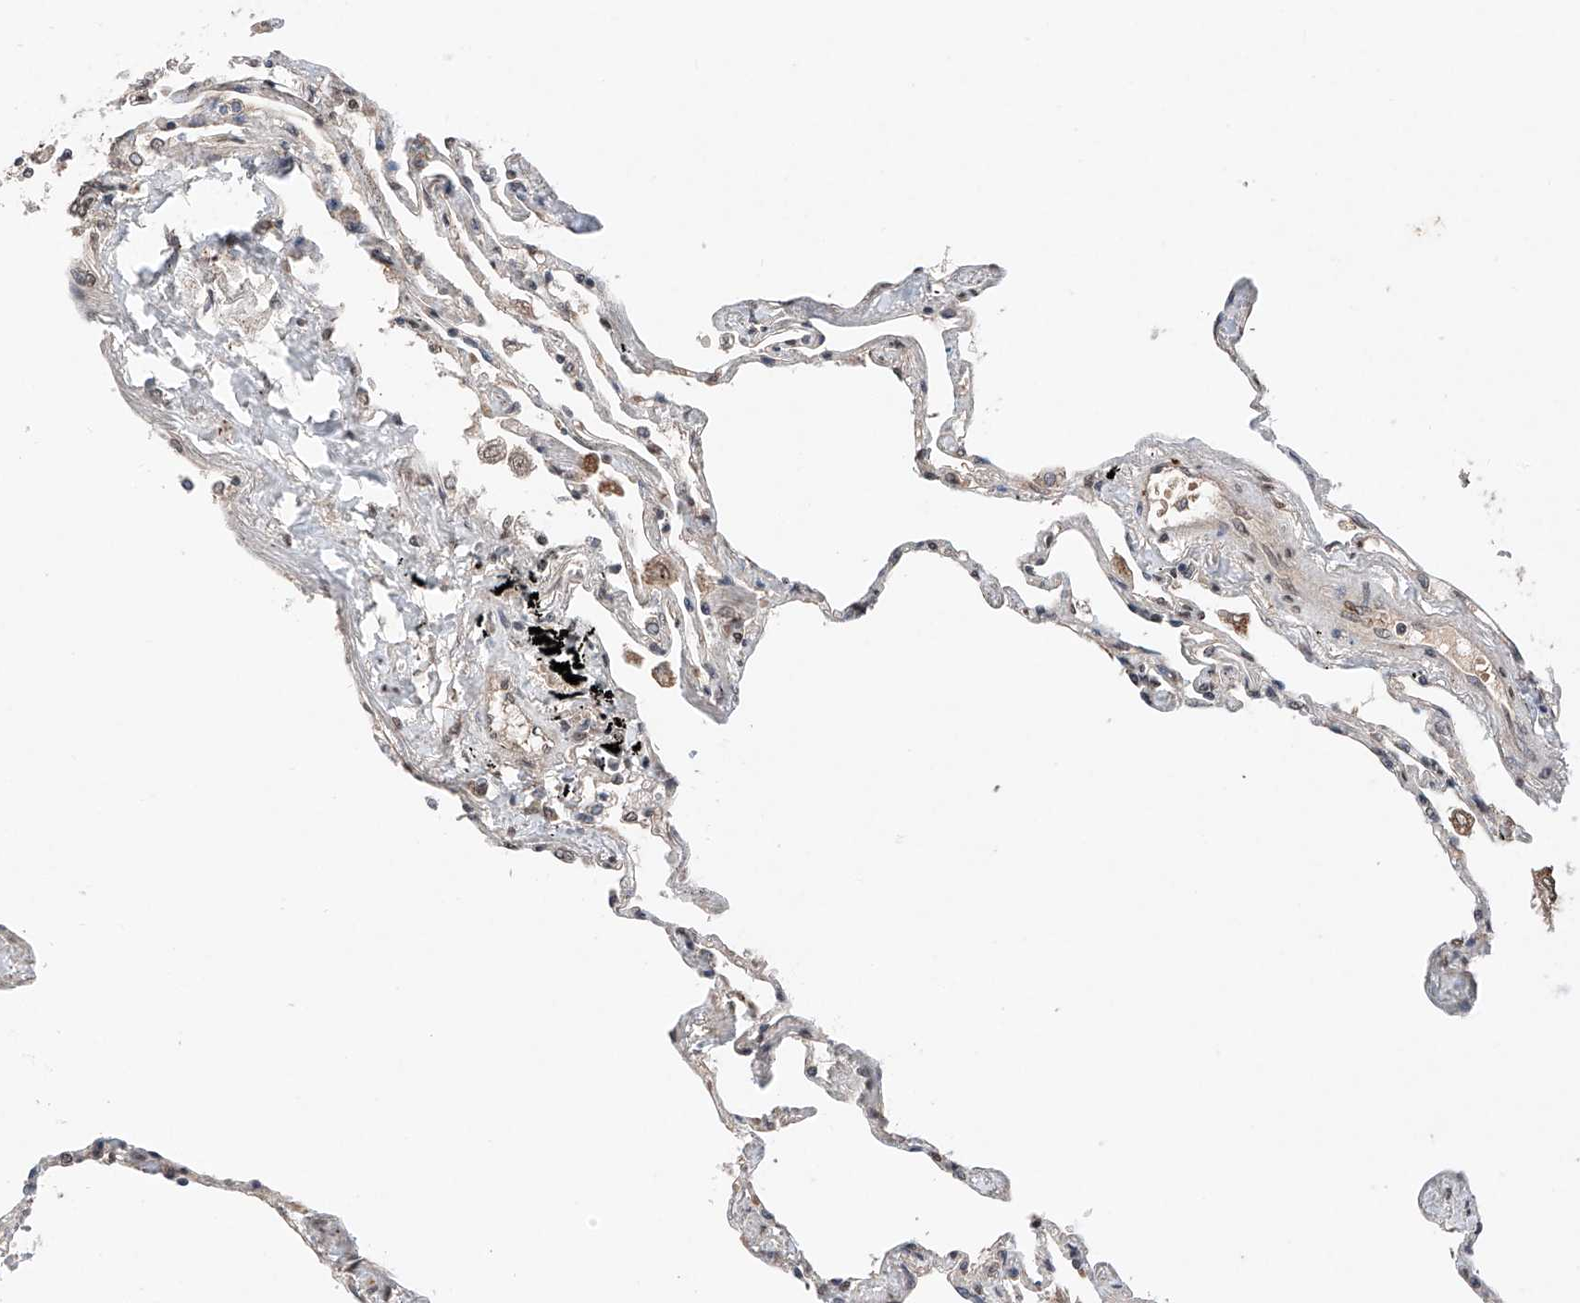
{"staining": {"intensity": "strong", "quantity": "<25%", "location": "nuclear"}, "tissue": "lung", "cell_type": "Alveolar cells", "image_type": "normal", "snomed": [{"axis": "morphology", "description": "Normal tissue, NOS"}, {"axis": "topography", "description": "Lung"}], "caption": "Protein staining by IHC displays strong nuclear staining in about <25% of alveolar cells in unremarkable lung.", "gene": "TBX4", "patient": {"sex": "female", "age": 67}}